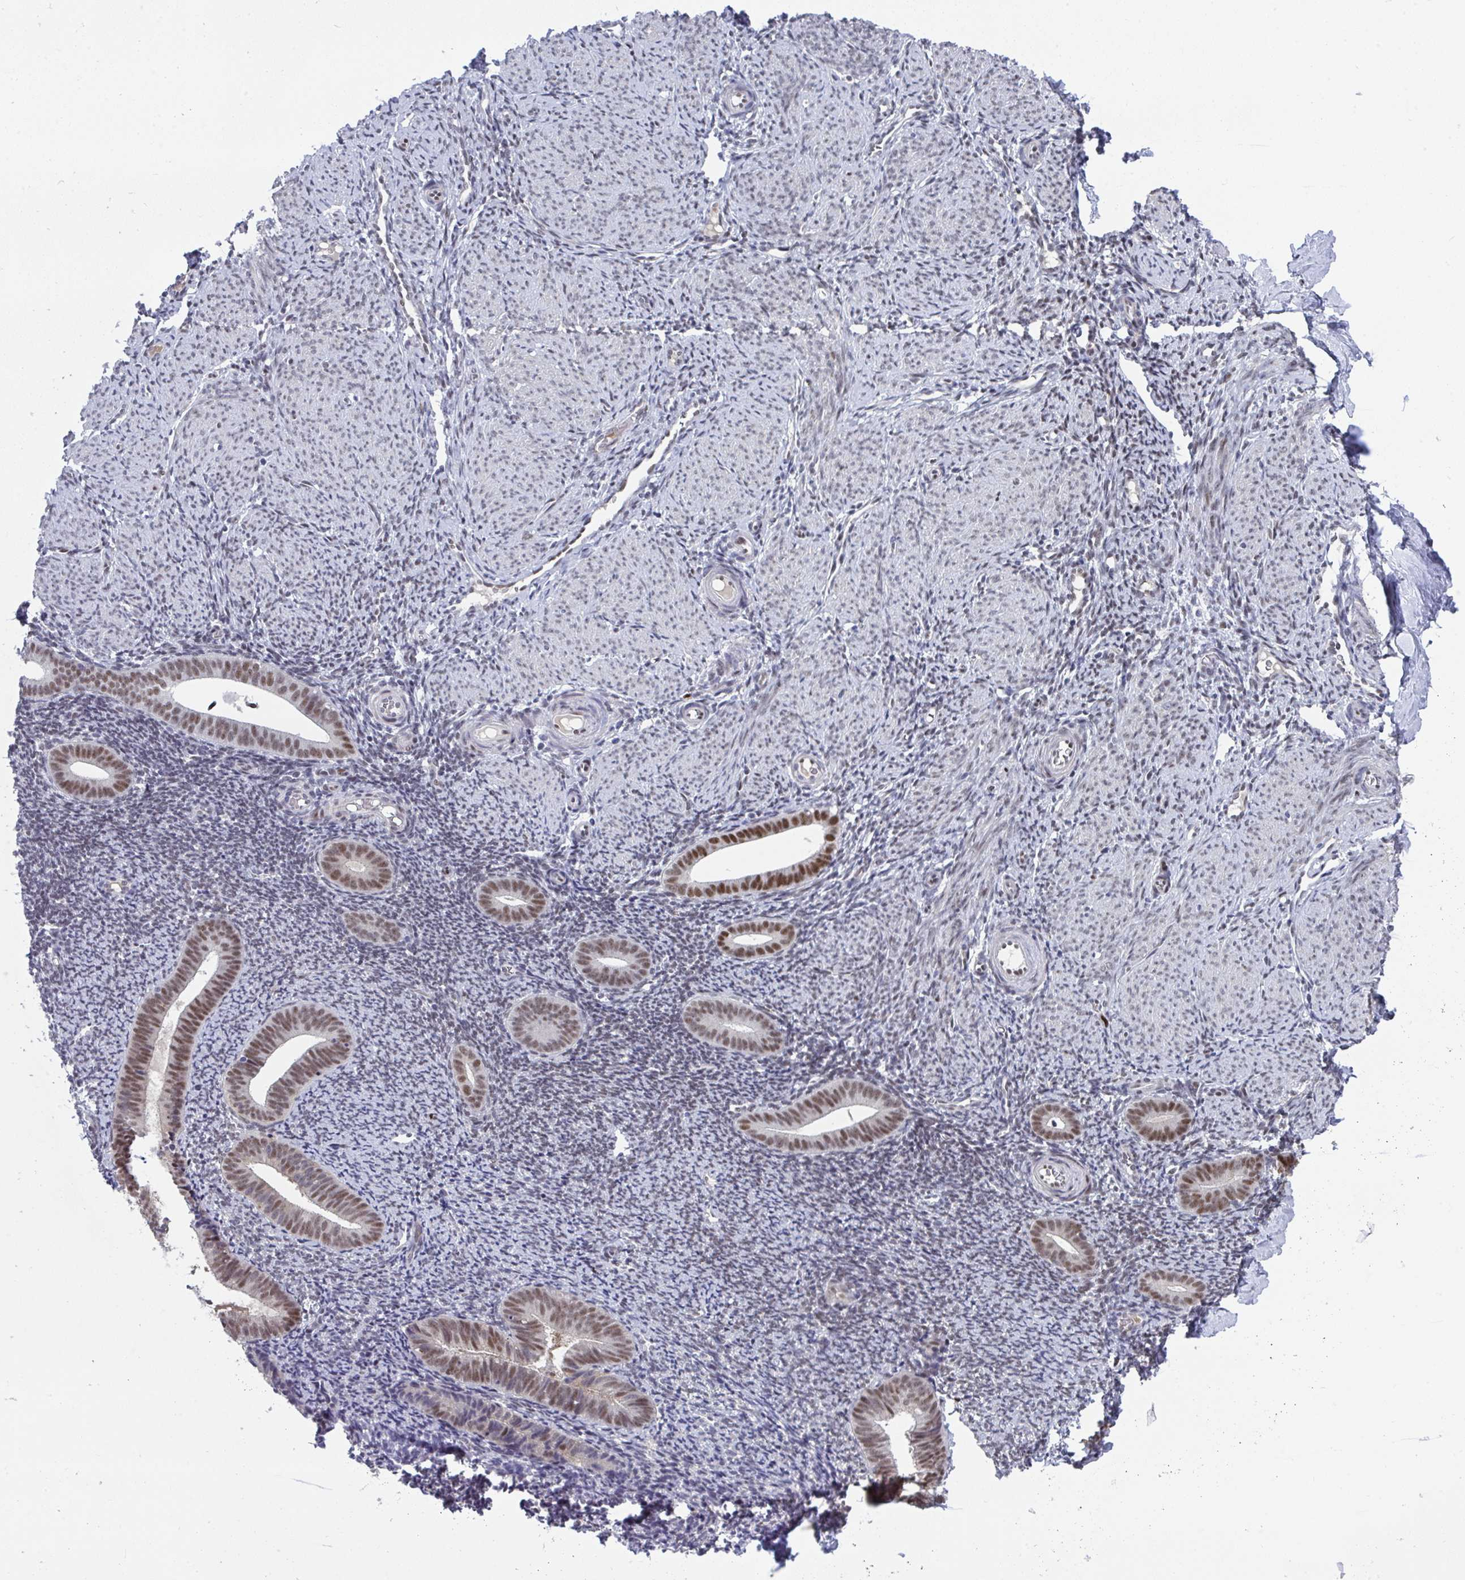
{"staining": {"intensity": "weak", "quantity": "<25%", "location": "nuclear"}, "tissue": "endometrium", "cell_type": "Cells in endometrial stroma", "image_type": "normal", "snomed": [{"axis": "morphology", "description": "Normal tissue, NOS"}, {"axis": "topography", "description": "Endometrium"}], "caption": "Cells in endometrial stroma are negative for brown protein staining in normal endometrium. Brightfield microscopy of immunohistochemistry stained with DAB (3,3'-diaminobenzidine) (brown) and hematoxylin (blue), captured at high magnification.", "gene": "JDP2", "patient": {"sex": "female", "age": 39}}